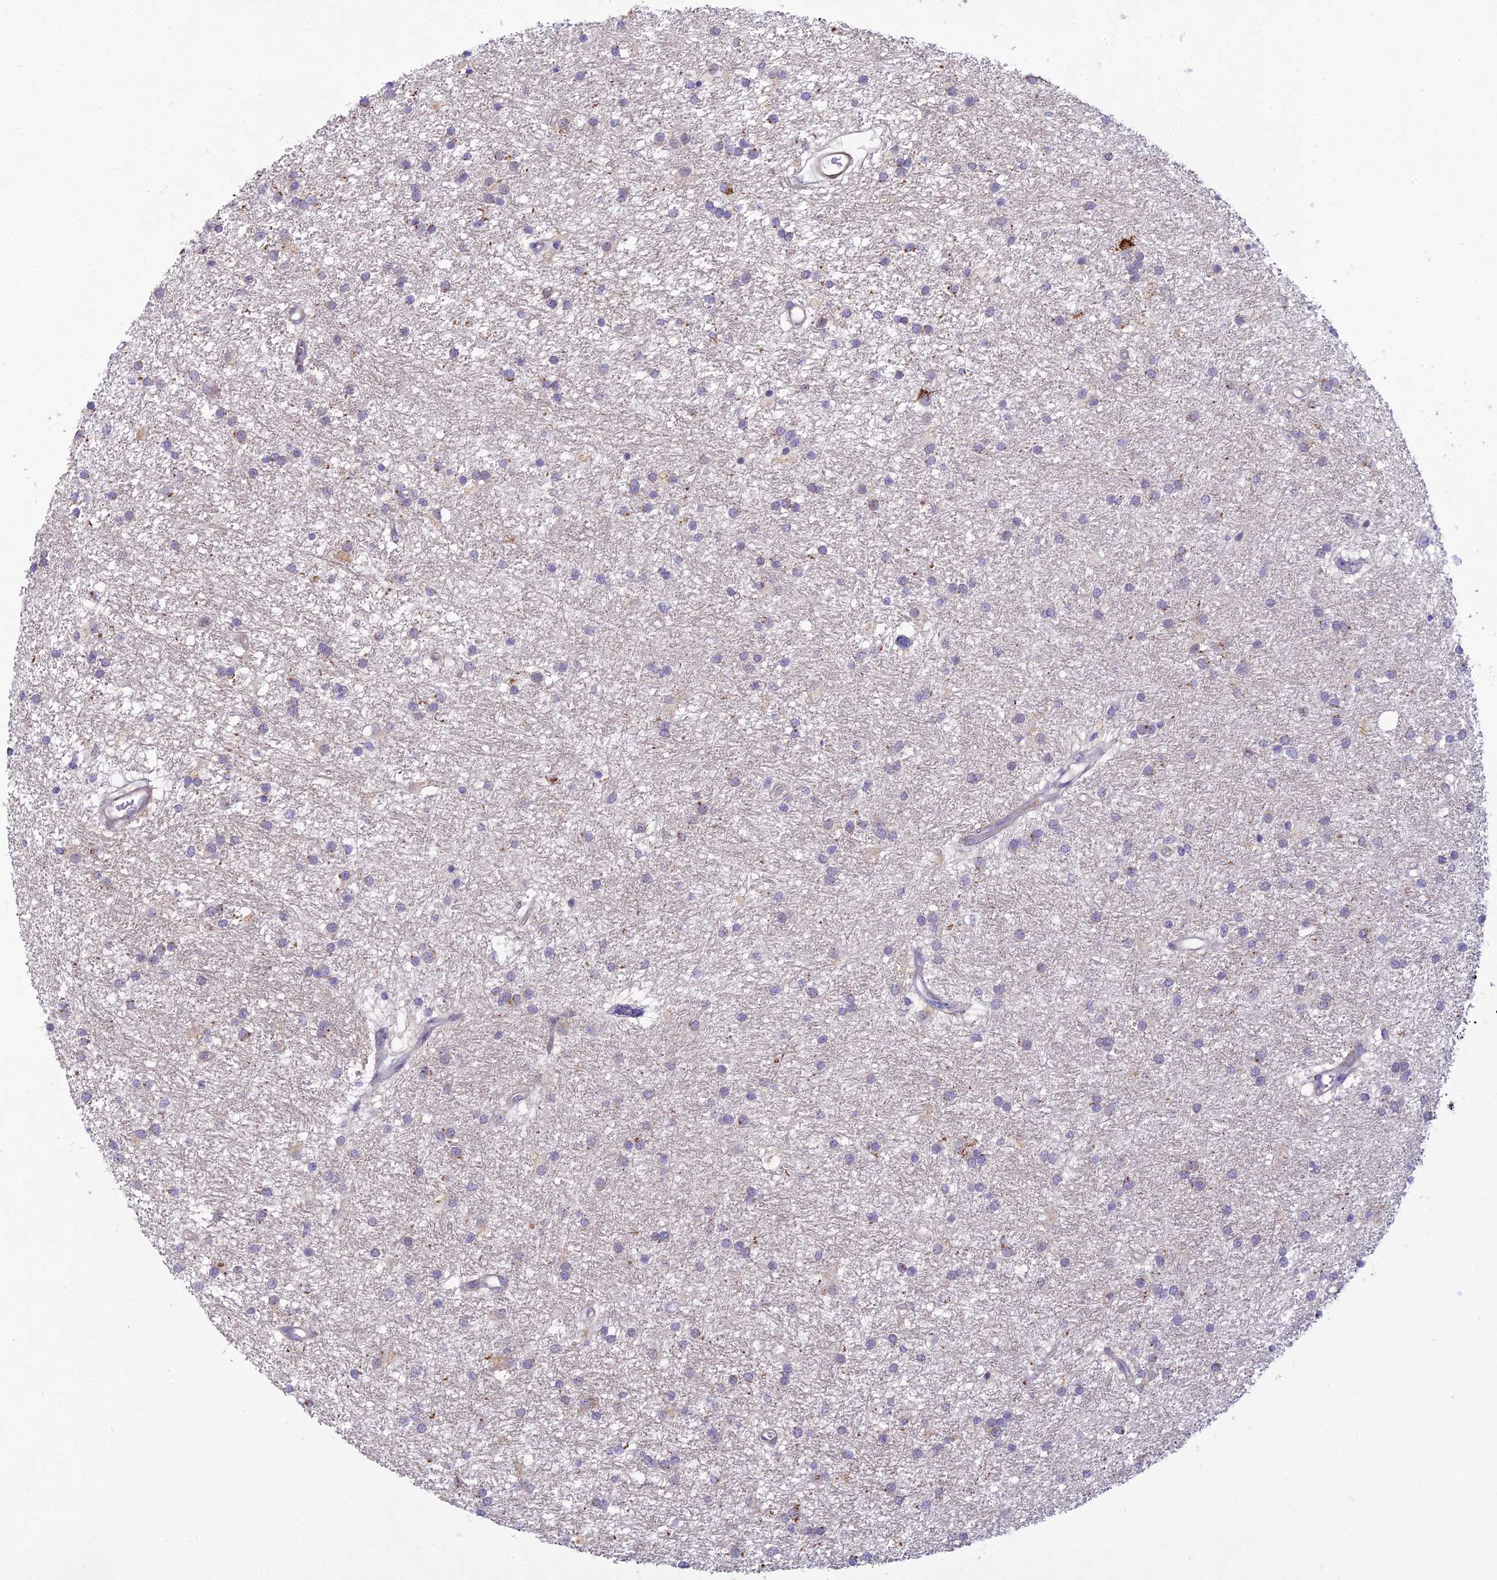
{"staining": {"intensity": "negative", "quantity": "none", "location": "none"}, "tissue": "glioma", "cell_type": "Tumor cells", "image_type": "cancer", "snomed": [{"axis": "morphology", "description": "Glioma, malignant, High grade"}, {"axis": "topography", "description": "Brain"}], "caption": "Glioma stained for a protein using IHC shows no expression tumor cells.", "gene": "FBXW4", "patient": {"sex": "male", "age": 77}}